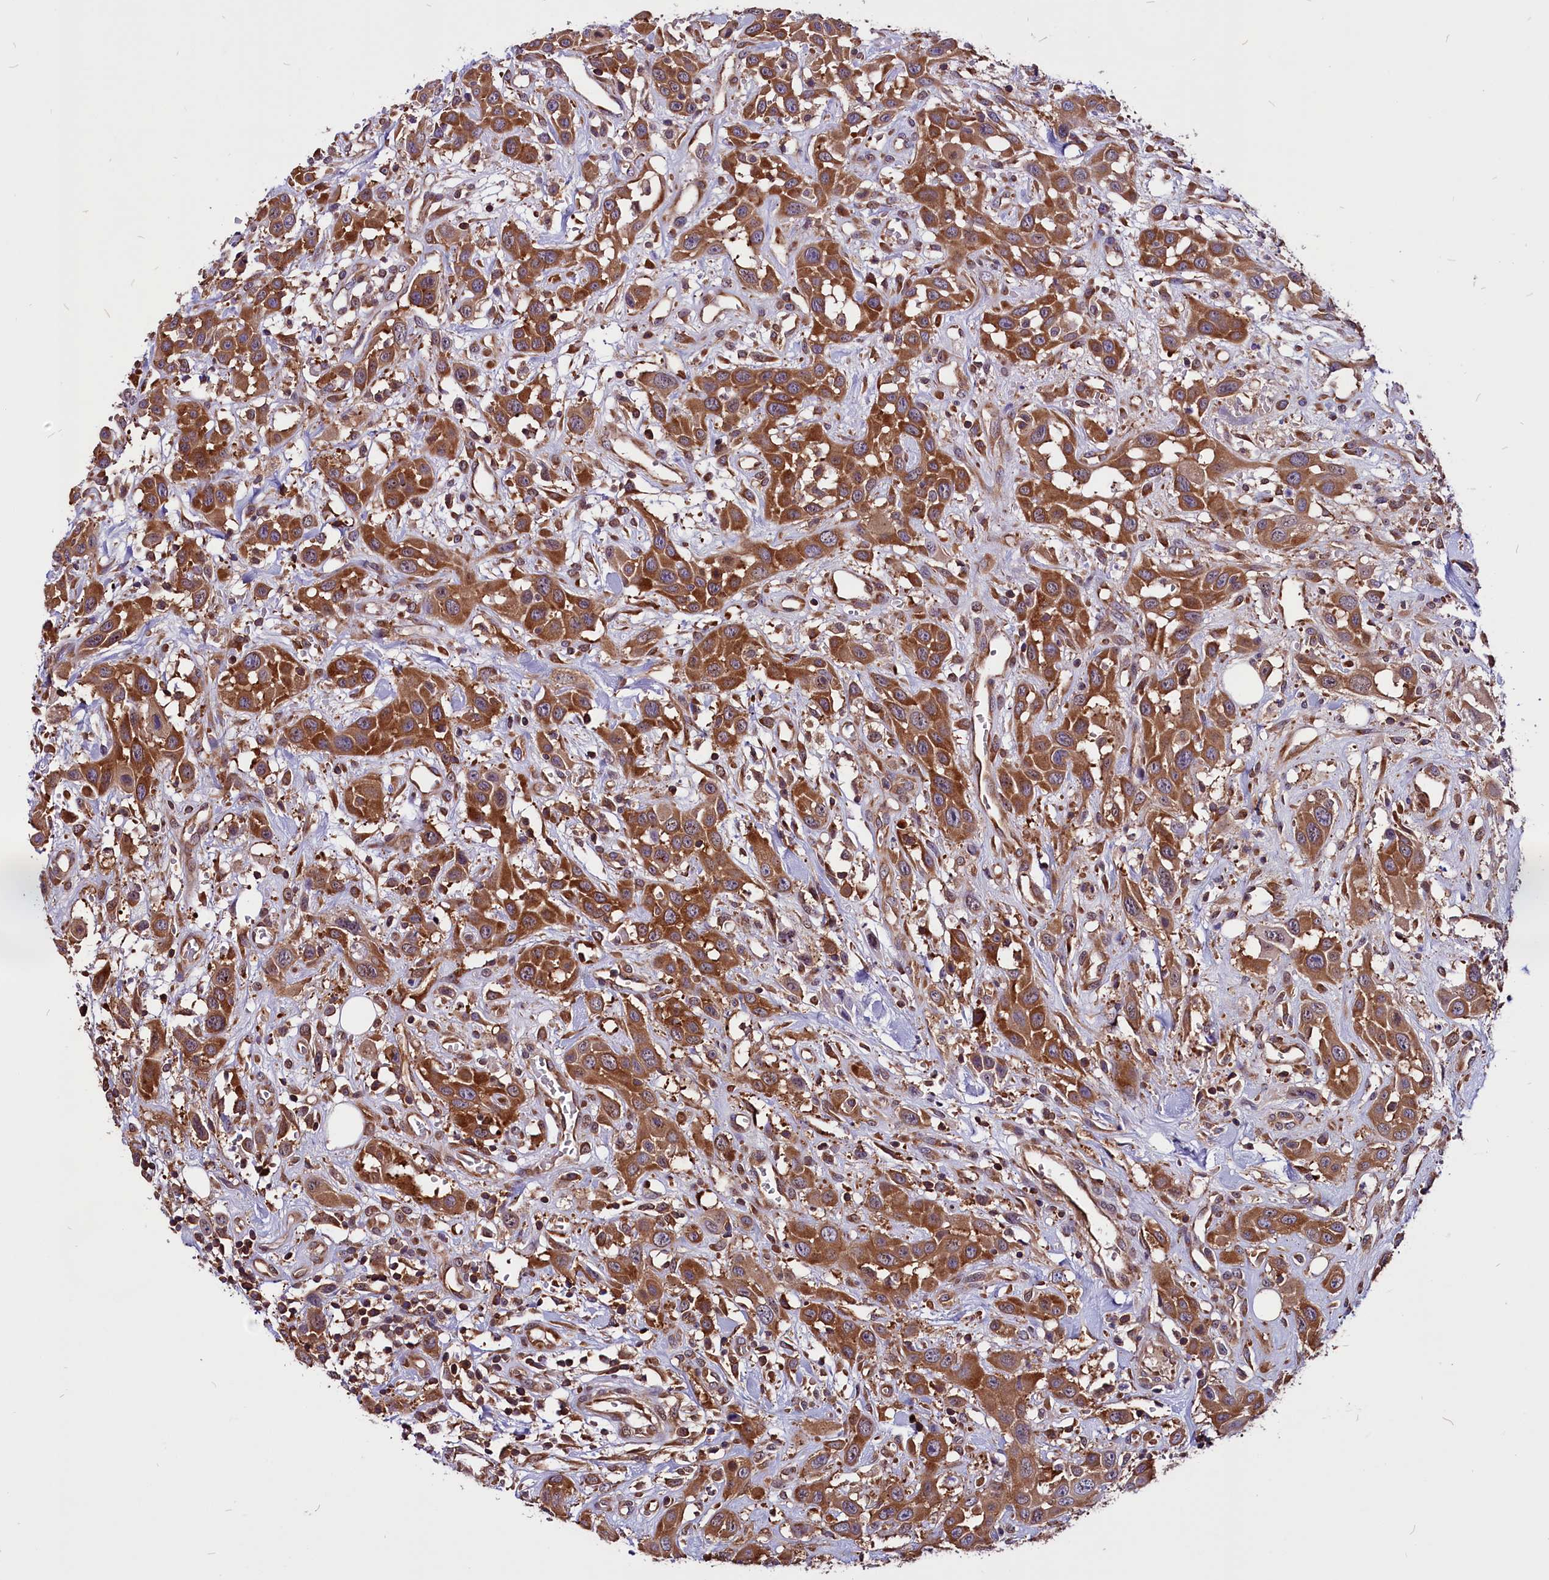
{"staining": {"intensity": "moderate", "quantity": ">75%", "location": "cytoplasmic/membranous"}, "tissue": "head and neck cancer", "cell_type": "Tumor cells", "image_type": "cancer", "snomed": [{"axis": "morphology", "description": "Squamous cell carcinoma, NOS"}, {"axis": "topography", "description": "Head-Neck"}], "caption": "Human head and neck cancer (squamous cell carcinoma) stained with a brown dye displays moderate cytoplasmic/membranous positive staining in about >75% of tumor cells.", "gene": "EIF3G", "patient": {"sex": "male", "age": 81}}